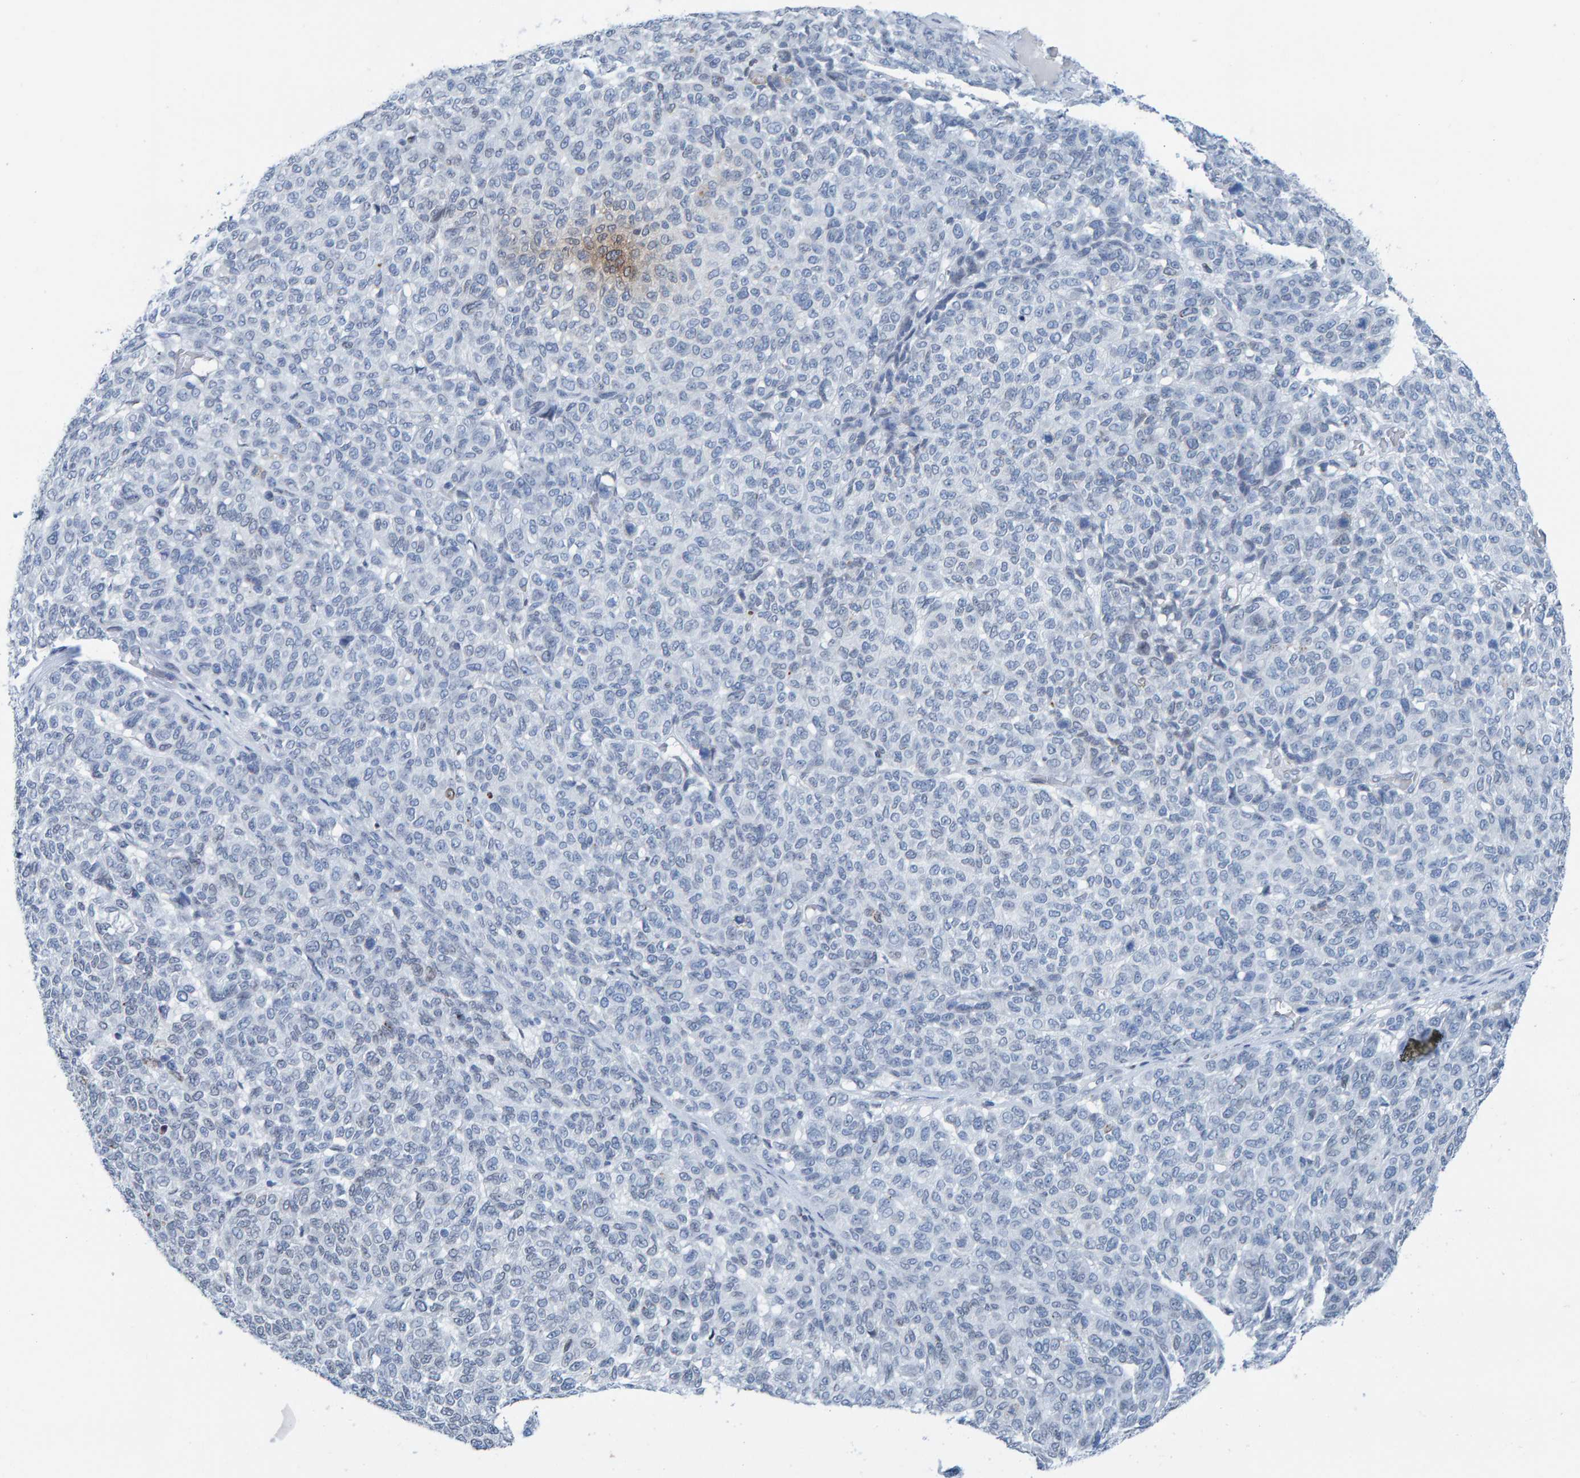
{"staining": {"intensity": "negative", "quantity": "none", "location": "none"}, "tissue": "melanoma", "cell_type": "Tumor cells", "image_type": "cancer", "snomed": [{"axis": "morphology", "description": "Malignant melanoma, NOS"}, {"axis": "topography", "description": "Skin"}], "caption": "DAB immunohistochemical staining of human malignant melanoma displays no significant expression in tumor cells. Nuclei are stained in blue.", "gene": "LMNB2", "patient": {"sex": "male", "age": 59}}